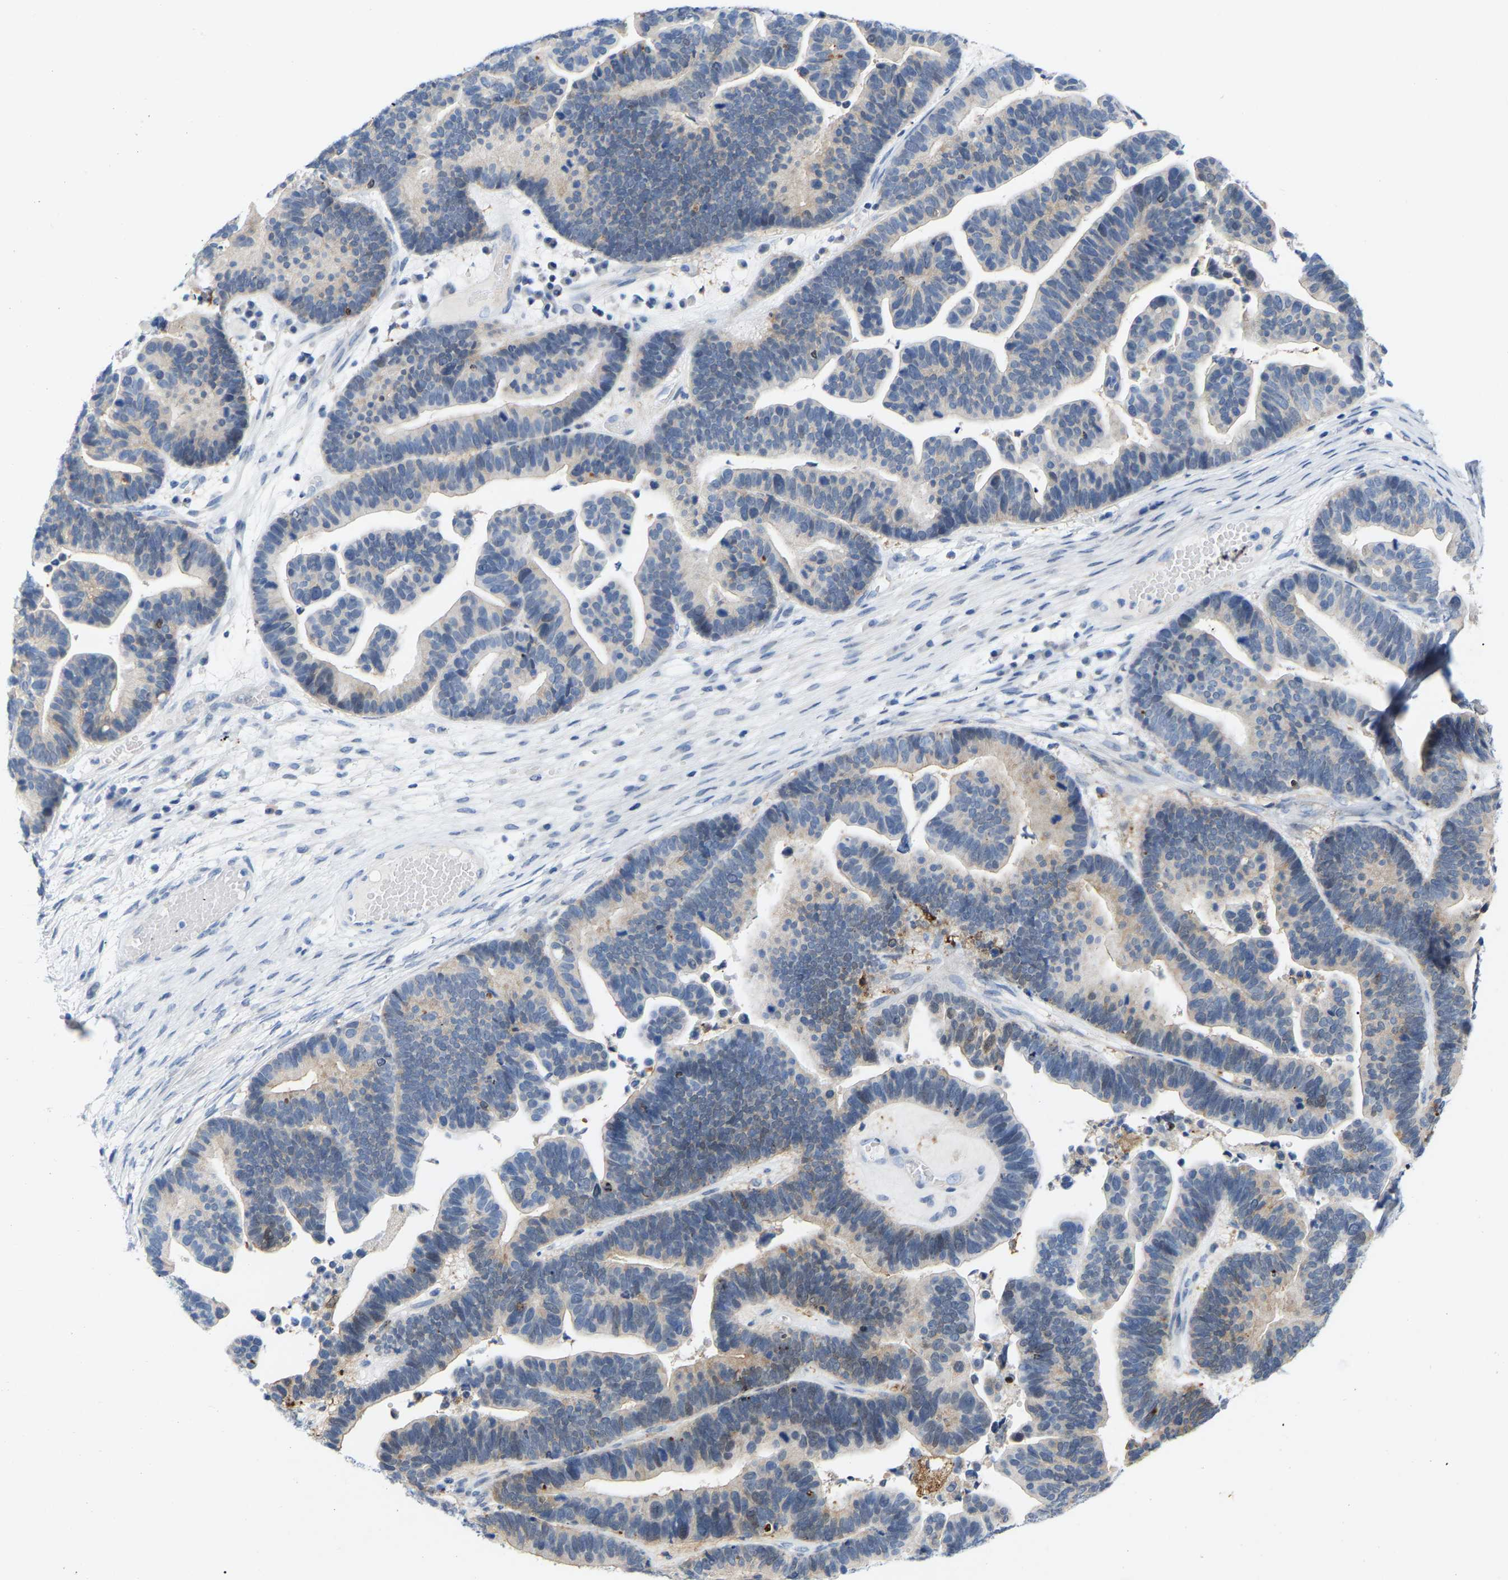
{"staining": {"intensity": "moderate", "quantity": "<25%", "location": "cytoplasmic/membranous"}, "tissue": "ovarian cancer", "cell_type": "Tumor cells", "image_type": "cancer", "snomed": [{"axis": "morphology", "description": "Cystadenocarcinoma, serous, NOS"}, {"axis": "topography", "description": "Ovary"}], "caption": "Ovarian serous cystadenocarcinoma stained for a protein shows moderate cytoplasmic/membranous positivity in tumor cells.", "gene": "ABTB2", "patient": {"sex": "female", "age": 56}}